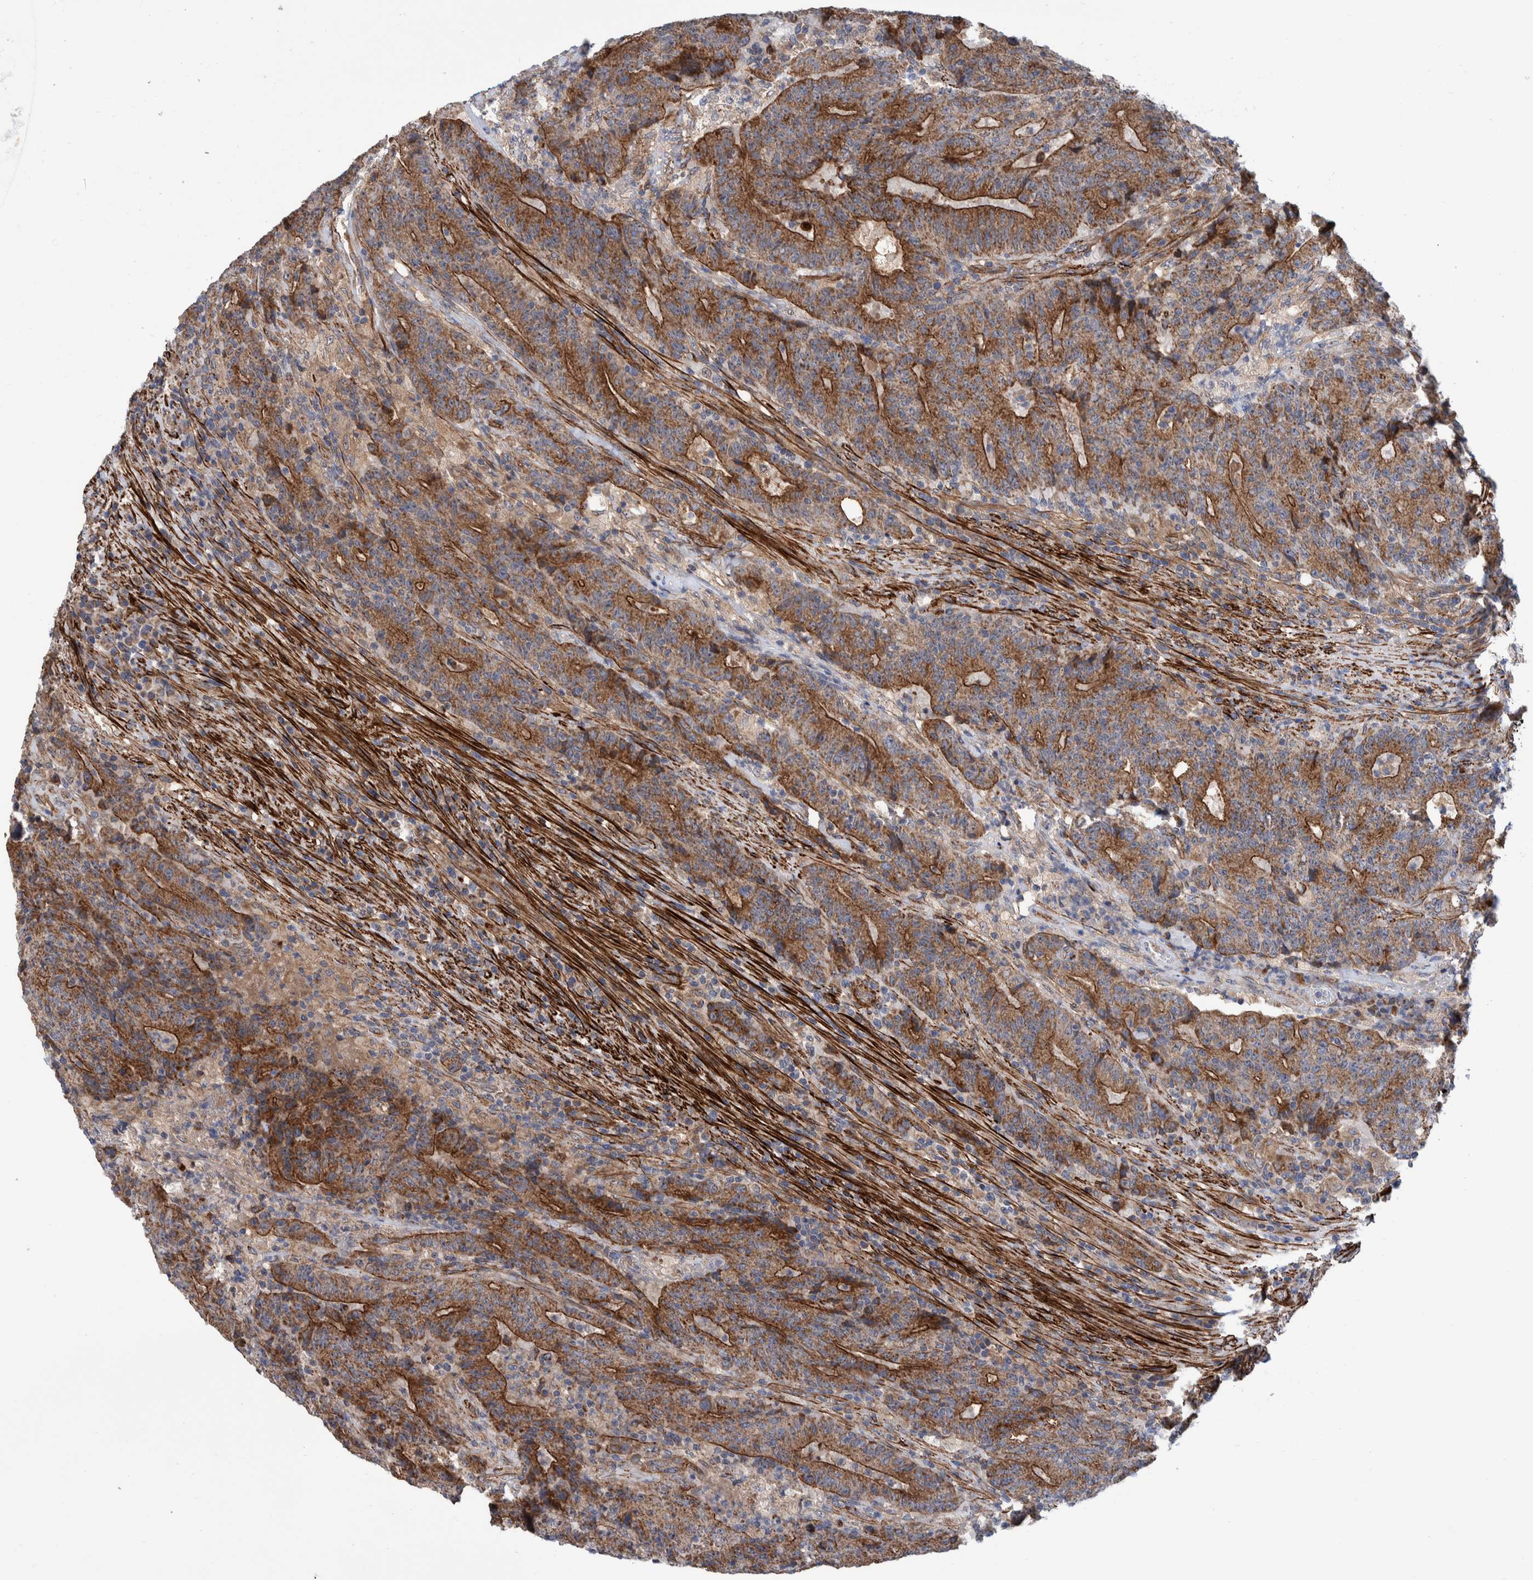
{"staining": {"intensity": "moderate", "quantity": ">75%", "location": "cytoplasmic/membranous"}, "tissue": "colorectal cancer", "cell_type": "Tumor cells", "image_type": "cancer", "snomed": [{"axis": "morphology", "description": "Normal tissue, NOS"}, {"axis": "morphology", "description": "Adenocarcinoma, NOS"}, {"axis": "topography", "description": "Colon"}], "caption": "The photomicrograph demonstrates staining of adenocarcinoma (colorectal), revealing moderate cytoplasmic/membranous protein staining (brown color) within tumor cells.", "gene": "SLC25A10", "patient": {"sex": "female", "age": 75}}